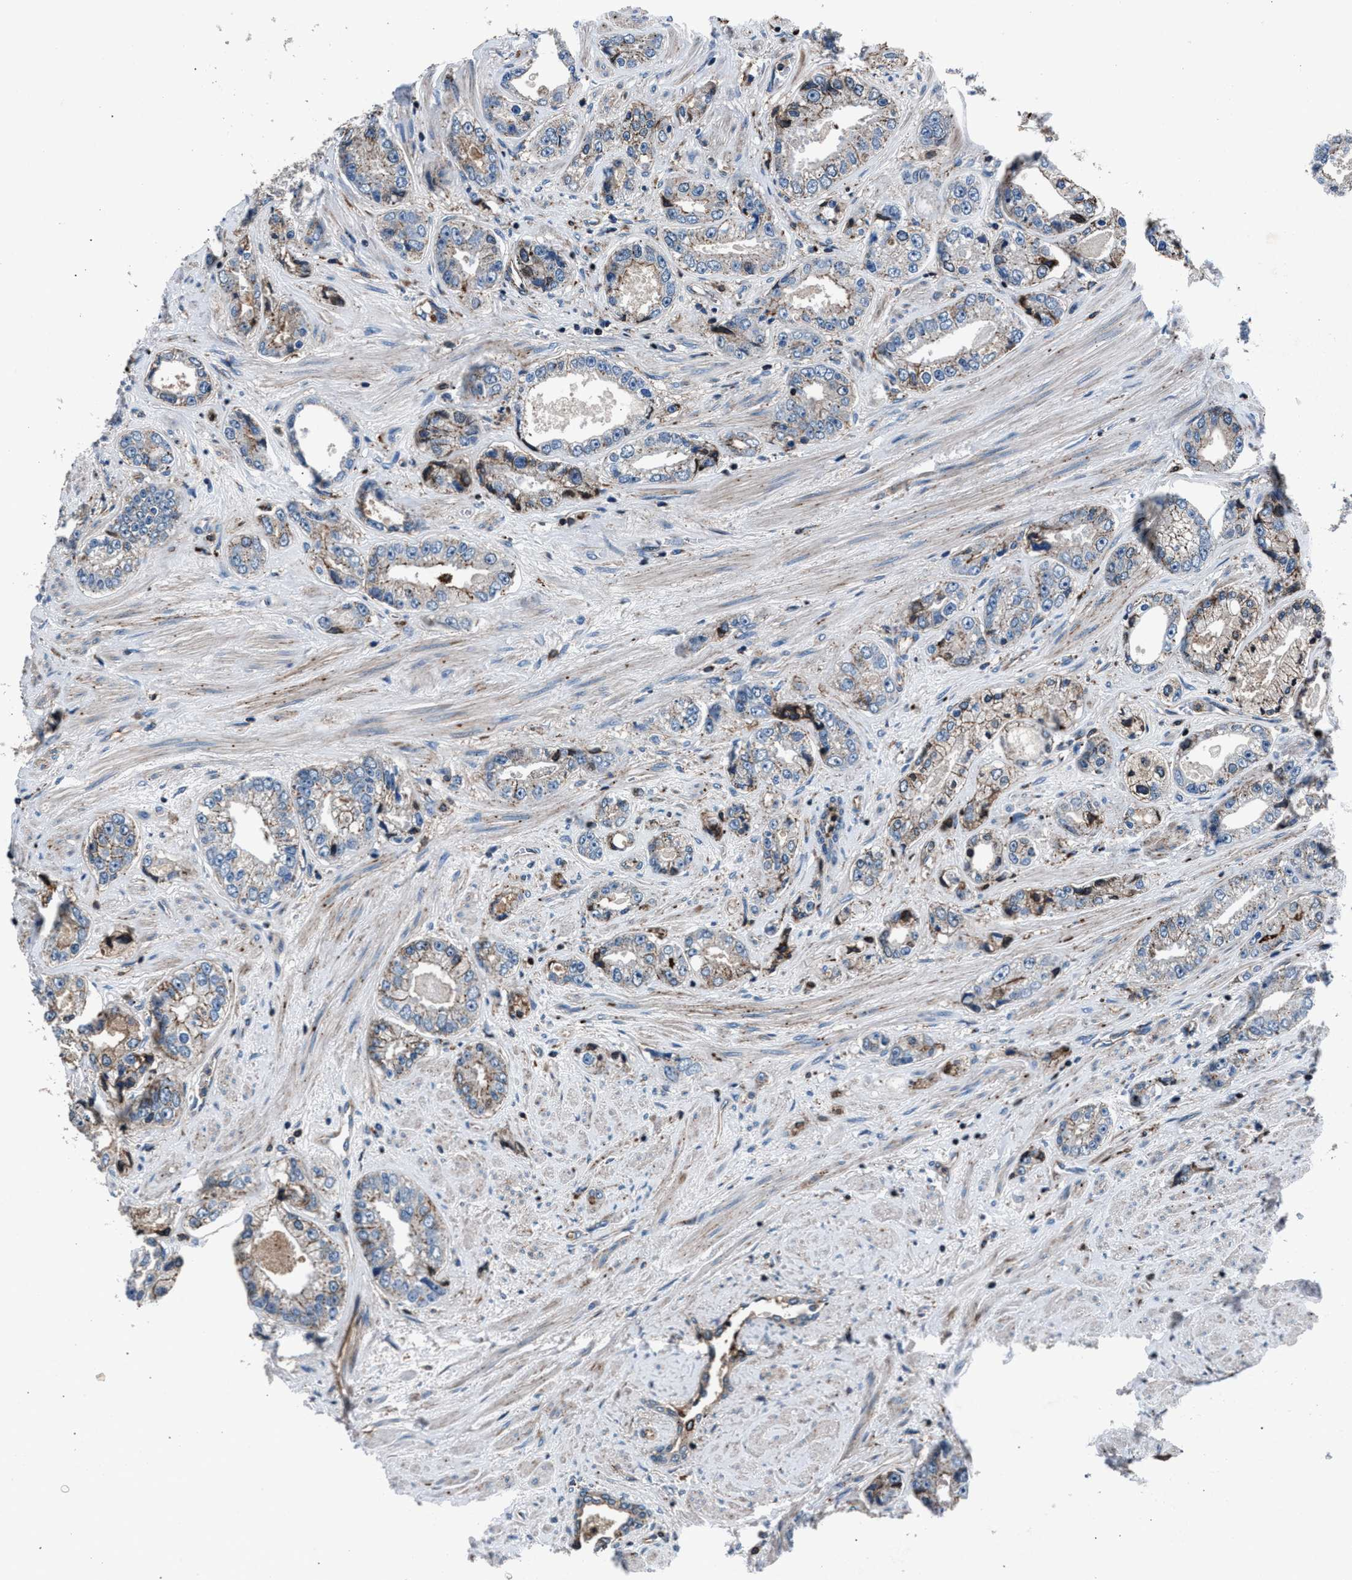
{"staining": {"intensity": "strong", "quantity": "<25%", "location": "cytoplasmic/membranous"}, "tissue": "prostate cancer", "cell_type": "Tumor cells", "image_type": "cancer", "snomed": [{"axis": "morphology", "description": "Adenocarcinoma, High grade"}, {"axis": "topography", "description": "Prostate"}], "caption": "About <25% of tumor cells in prostate cancer demonstrate strong cytoplasmic/membranous protein expression as visualized by brown immunohistochemical staining.", "gene": "MFSD11", "patient": {"sex": "male", "age": 61}}